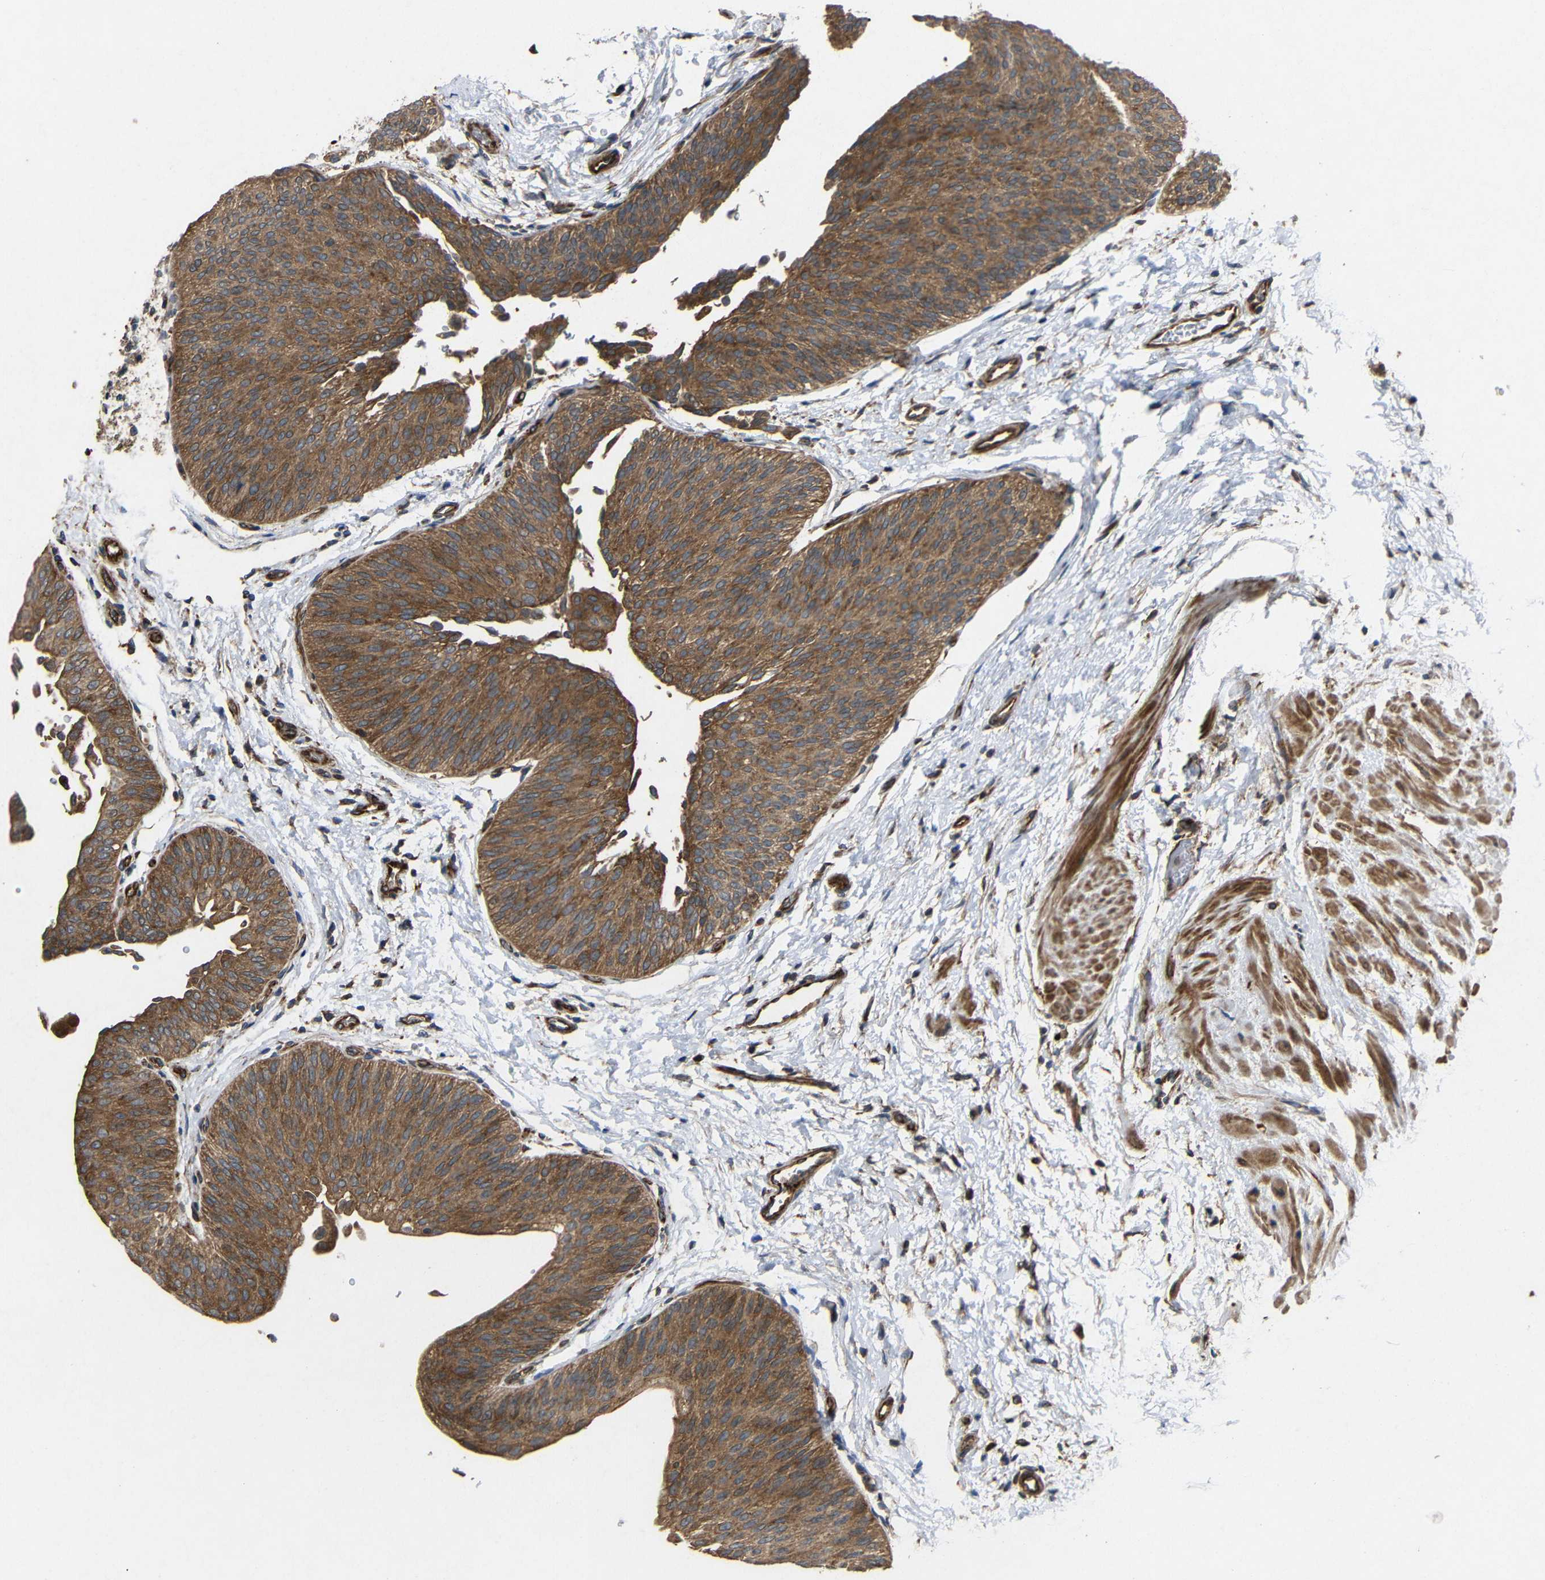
{"staining": {"intensity": "strong", "quantity": ">75%", "location": "cytoplasmic/membranous"}, "tissue": "urothelial cancer", "cell_type": "Tumor cells", "image_type": "cancer", "snomed": [{"axis": "morphology", "description": "Urothelial carcinoma, Low grade"}, {"axis": "topography", "description": "Urinary bladder"}], "caption": "High-power microscopy captured an immunohistochemistry (IHC) photomicrograph of urothelial carcinoma (low-grade), revealing strong cytoplasmic/membranous expression in approximately >75% of tumor cells.", "gene": "EIF2S1", "patient": {"sex": "female", "age": 60}}